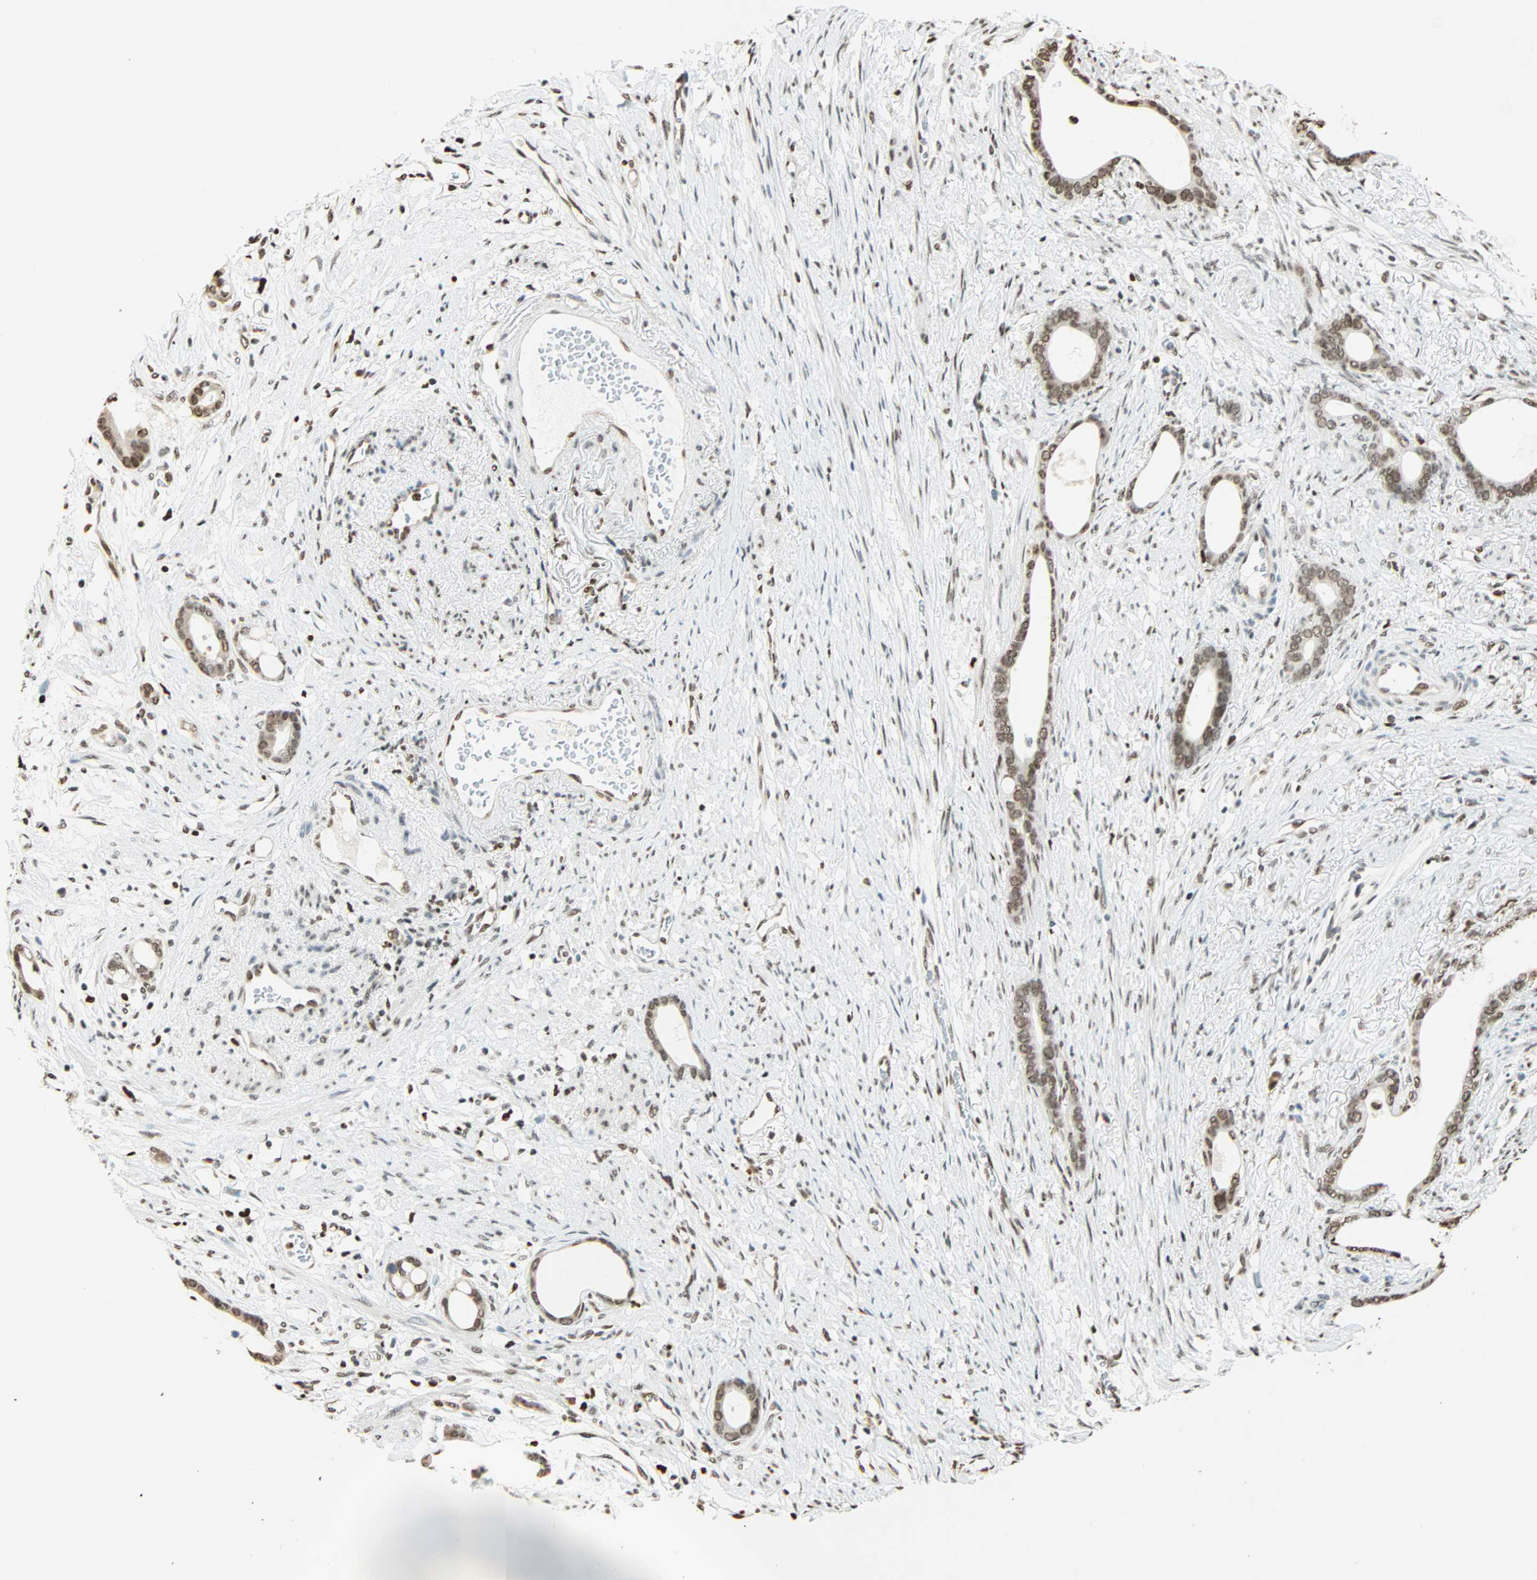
{"staining": {"intensity": "moderate", "quantity": "25%-75%", "location": "nuclear"}, "tissue": "stomach cancer", "cell_type": "Tumor cells", "image_type": "cancer", "snomed": [{"axis": "morphology", "description": "Adenocarcinoma, NOS"}, {"axis": "topography", "description": "Stomach"}], "caption": "Immunohistochemistry (IHC) staining of stomach adenocarcinoma, which exhibits medium levels of moderate nuclear expression in about 25%-75% of tumor cells indicating moderate nuclear protein staining. The staining was performed using DAB (3,3'-diaminobenzidine) (brown) for protein detection and nuclei were counterstained in hematoxylin (blue).", "gene": "FANCG", "patient": {"sex": "female", "age": 75}}